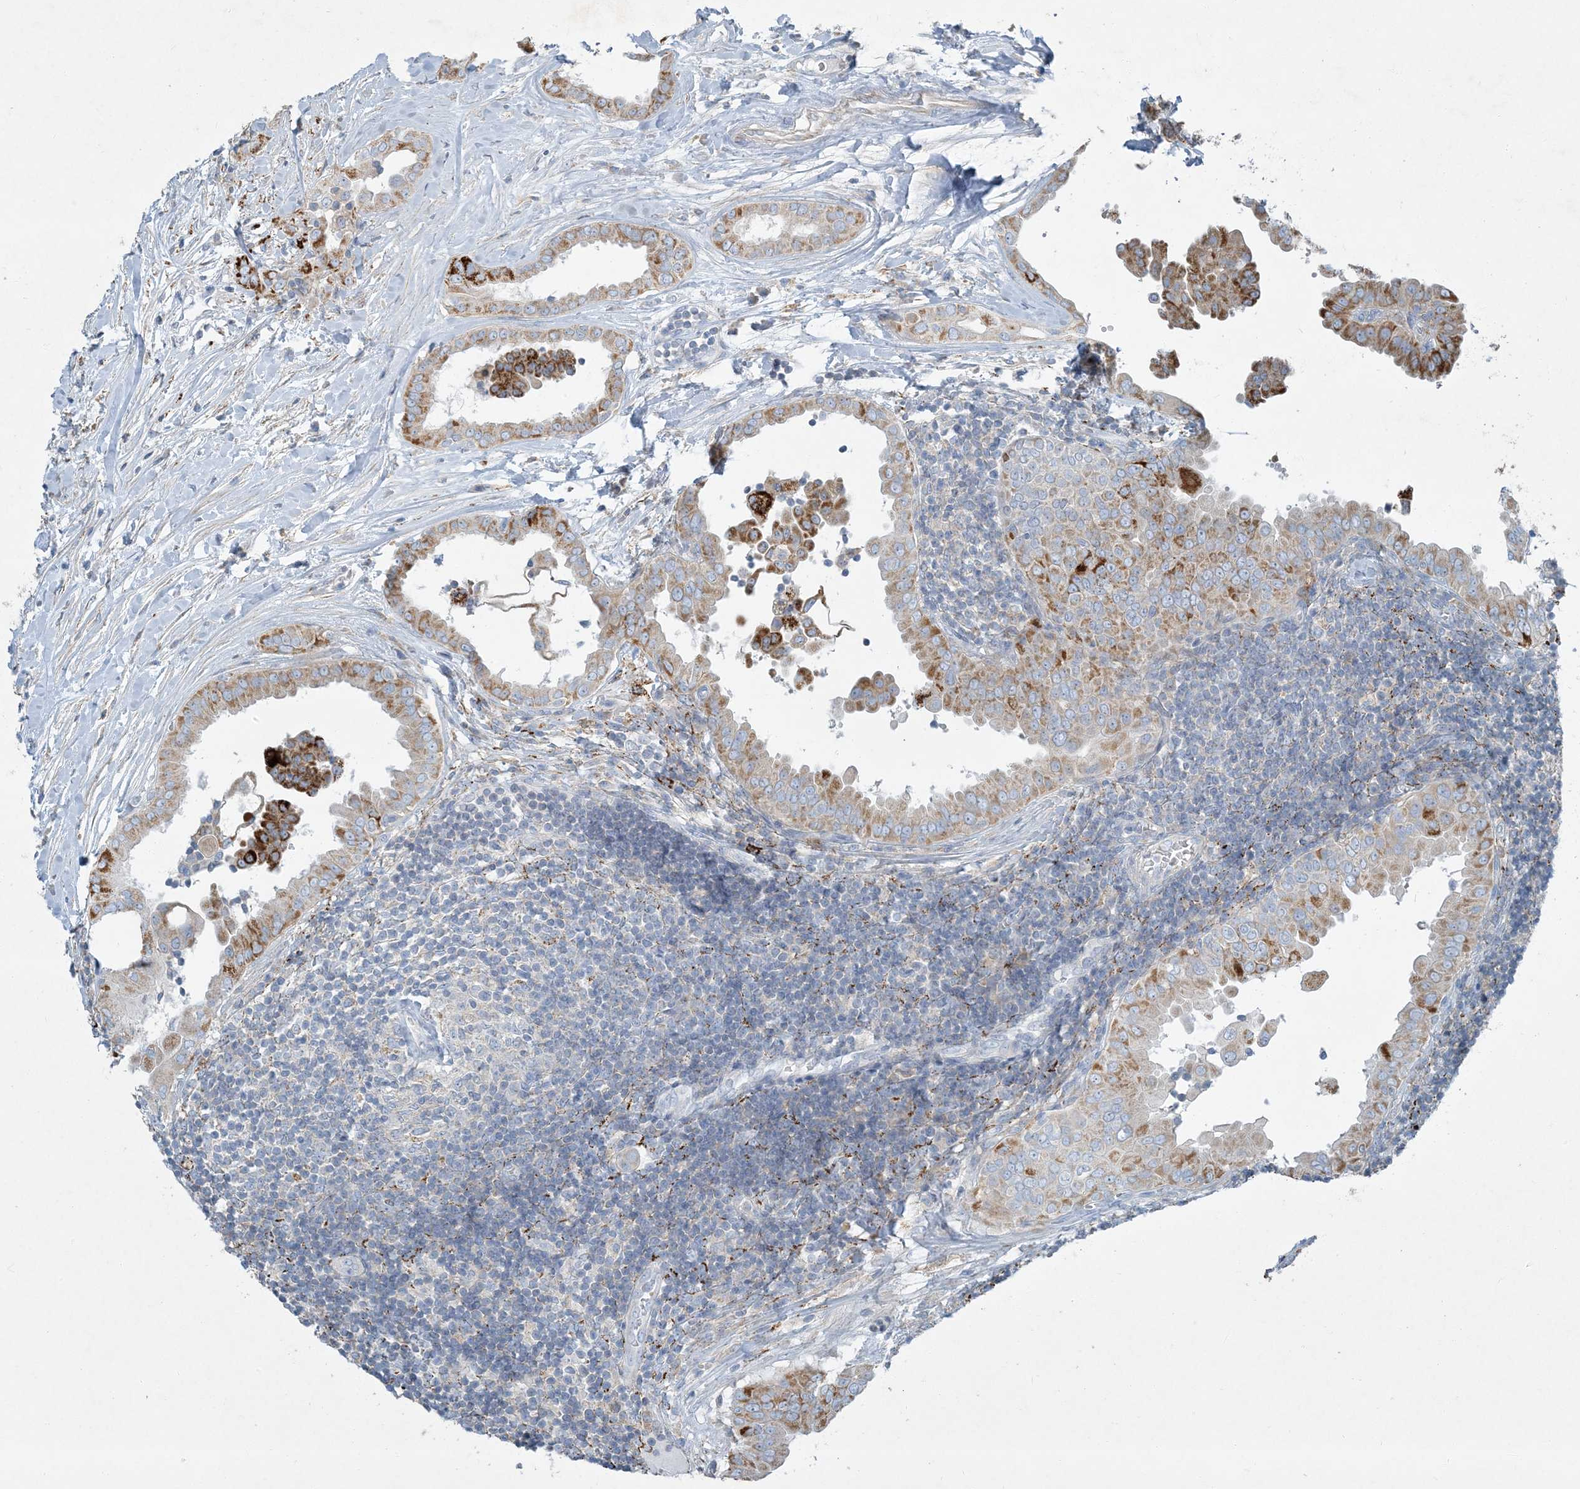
{"staining": {"intensity": "strong", "quantity": "25%-75%", "location": "cytoplasmic/membranous"}, "tissue": "thyroid cancer", "cell_type": "Tumor cells", "image_type": "cancer", "snomed": [{"axis": "morphology", "description": "Papillary adenocarcinoma, NOS"}, {"axis": "topography", "description": "Thyroid gland"}], "caption": "Thyroid cancer was stained to show a protein in brown. There is high levels of strong cytoplasmic/membranous positivity in about 25%-75% of tumor cells. The protein is shown in brown color, while the nuclei are stained blue.", "gene": "LTN1", "patient": {"sex": "male", "age": 33}}